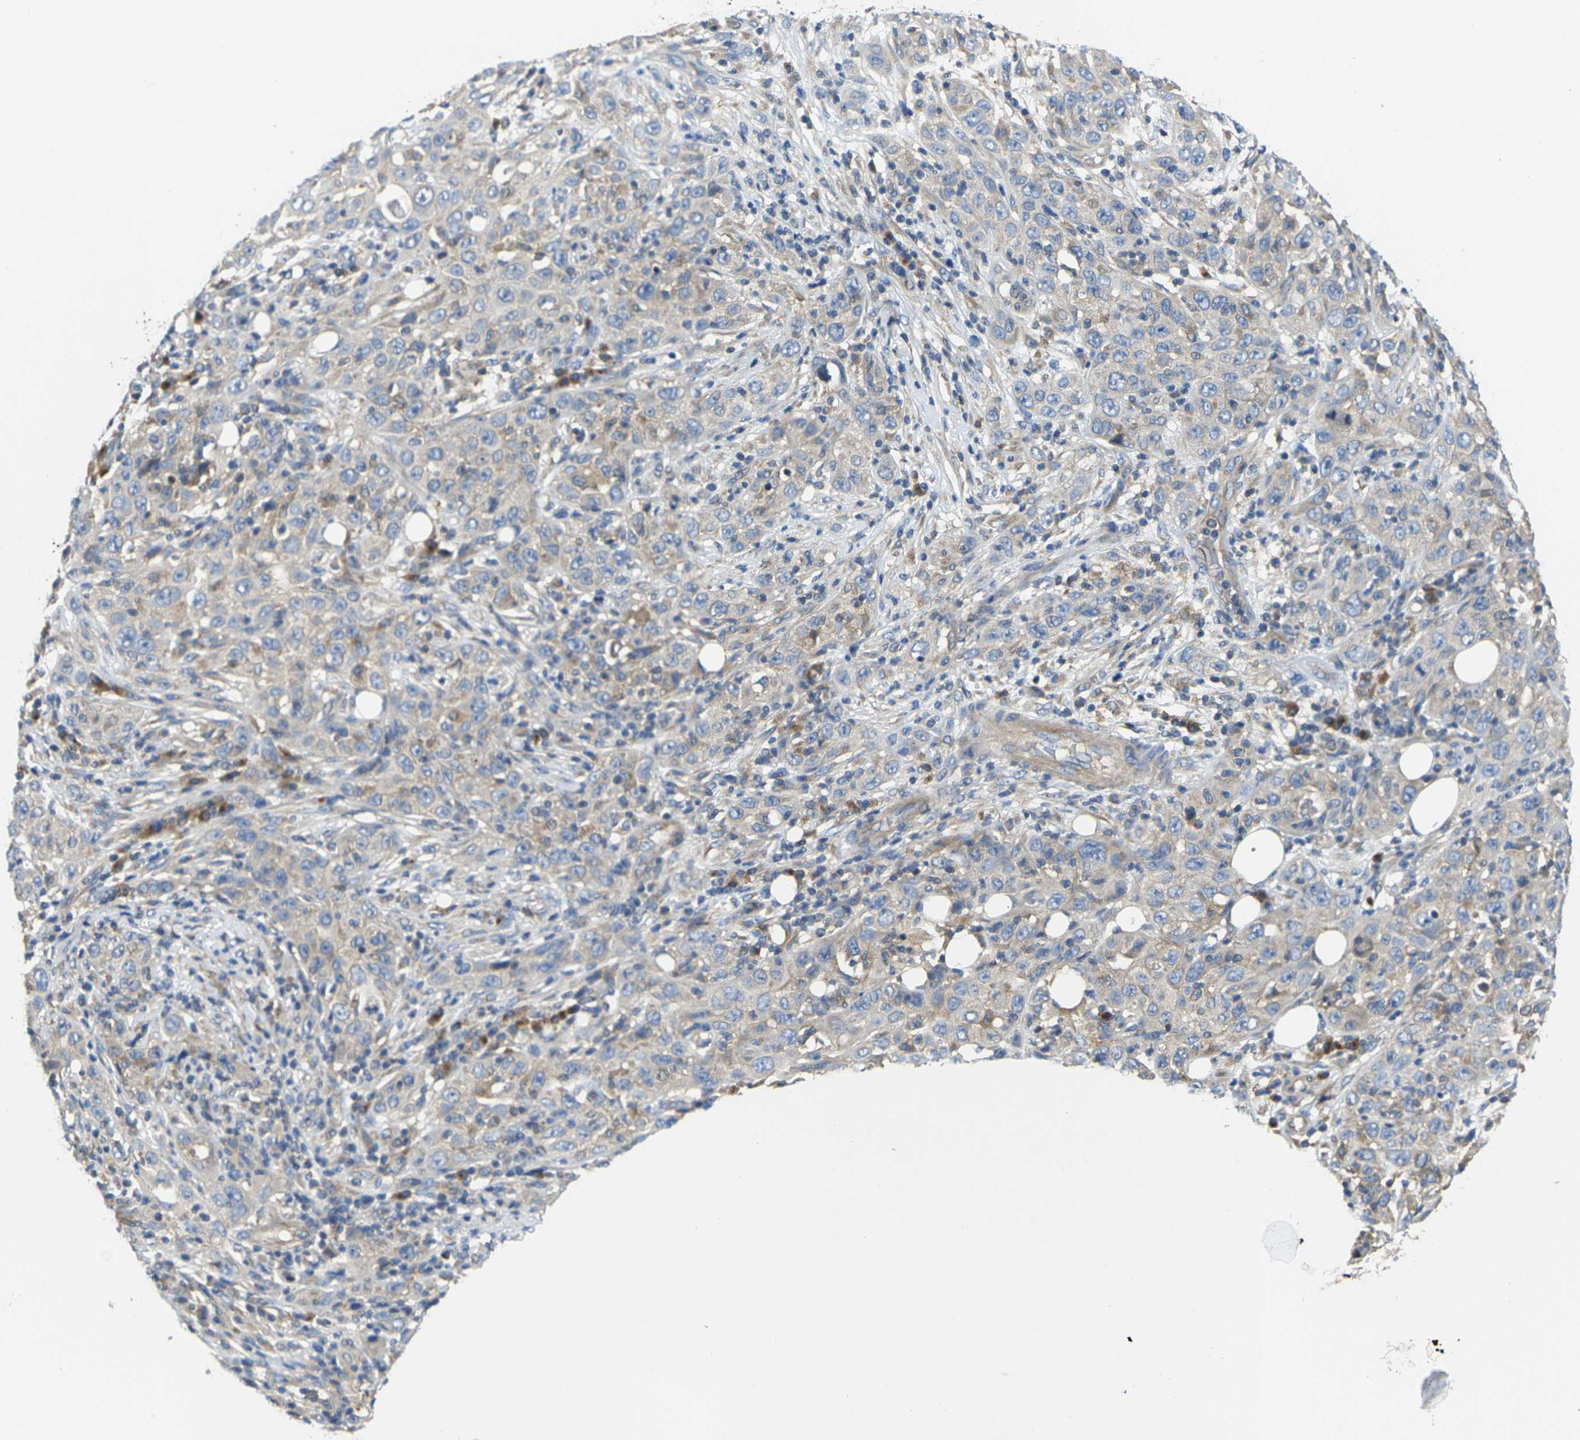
{"staining": {"intensity": "weak", "quantity": "<25%", "location": "cytoplasmic/membranous"}, "tissue": "skin cancer", "cell_type": "Tumor cells", "image_type": "cancer", "snomed": [{"axis": "morphology", "description": "Squamous cell carcinoma, NOS"}, {"axis": "topography", "description": "Skin"}], "caption": "Tumor cells show no significant positivity in skin cancer (squamous cell carcinoma).", "gene": "TMCC2", "patient": {"sex": "female", "age": 88}}